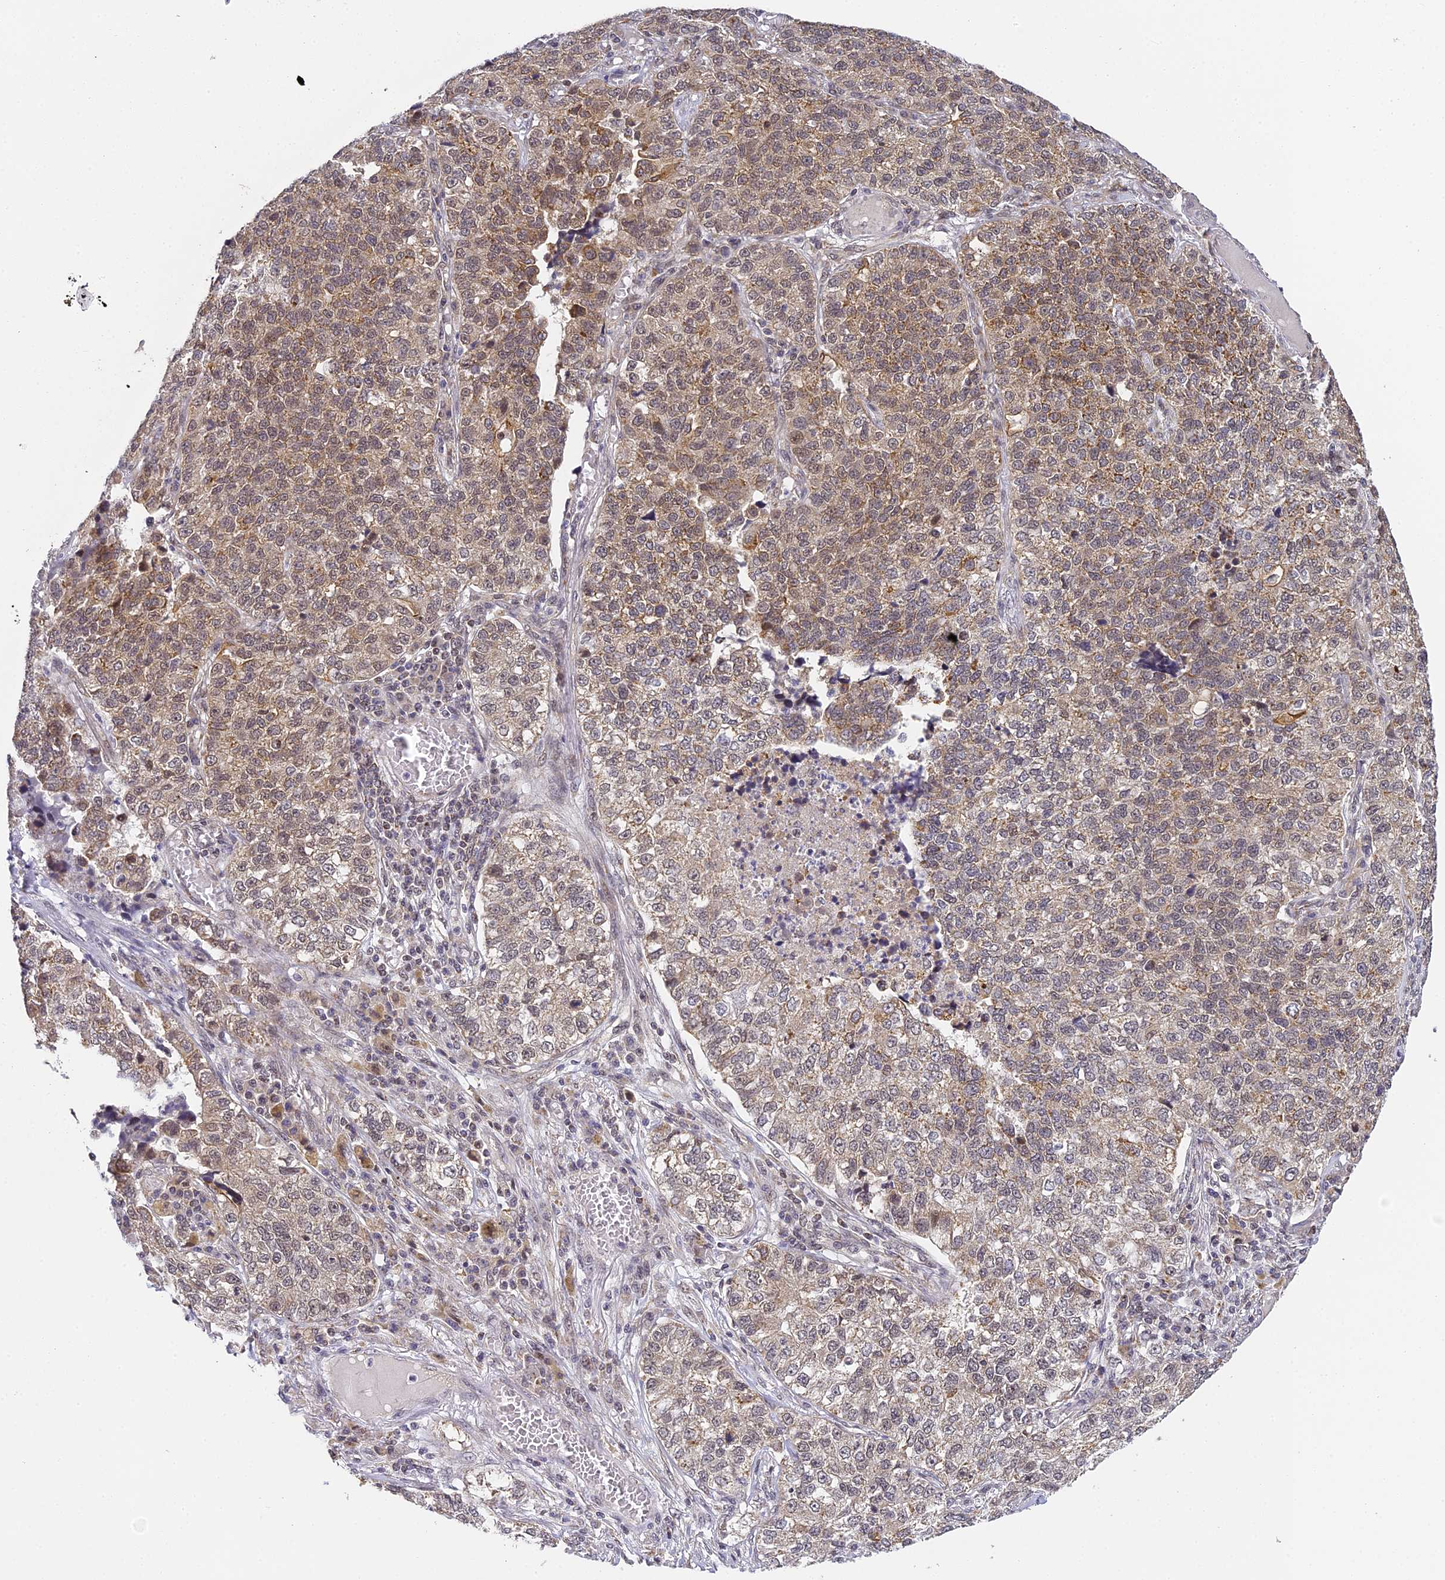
{"staining": {"intensity": "moderate", "quantity": "<25%", "location": "cytoplasmic/membranous,nuclear"}, "tissue": "lung cancer", "cell_type": "Tumor cells", "image_type": "cancer", "snomed": [{"axis": "morphology", "description": "Adenocarcinoma, NOS"}, {"axis": "topography", "description": "Lung"}], "caption": "Human lung cancer (adenocarcinoma) stained for a protein (brown) demonstrates moderate cytoplasmic/membranous and nuclear positive positivity in about <25% of tumor cells.", "gene": "DNAAF10", "patient": {"sex": "male", "age": 49}}